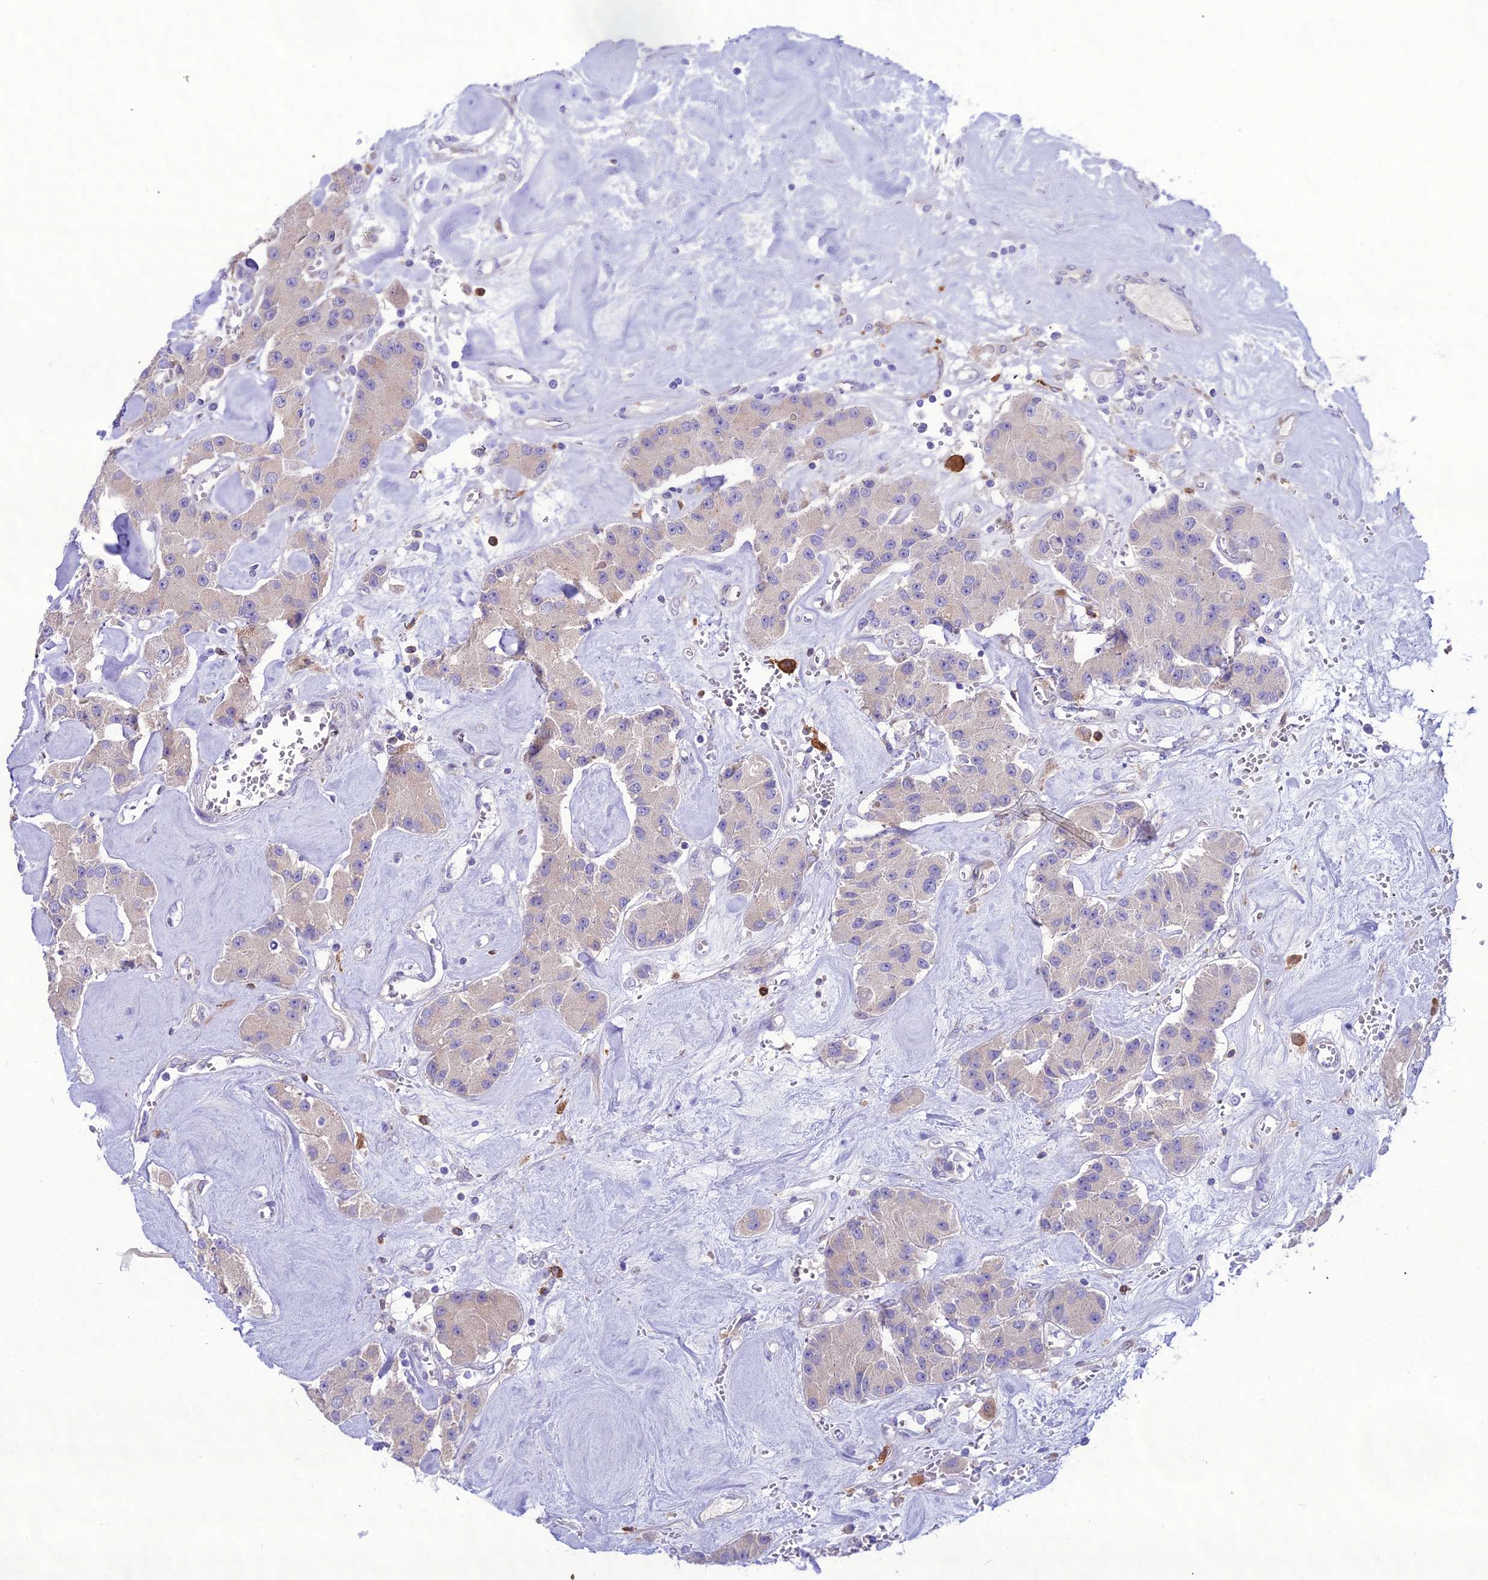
{"staining": {"intensity": "negative", "quantity": "none", "location": "none"}, "tissue": "carcinoid", "cell_type": "Tumor cells", "image_type": "cancer", "snomed": [{"axis": "morphology", "description": "Carcinoid, malignant, NOS"}, {"axis": "topography", "description": "Pancreas"}], "caption": "Tumor cells show no significant protein positivity in malignant carcinoid. (Immunohistochemistry, brightfield microscopy, high magnification).", "gene": "MB21D2", "patient": {"sex": "male", "age": 41}}